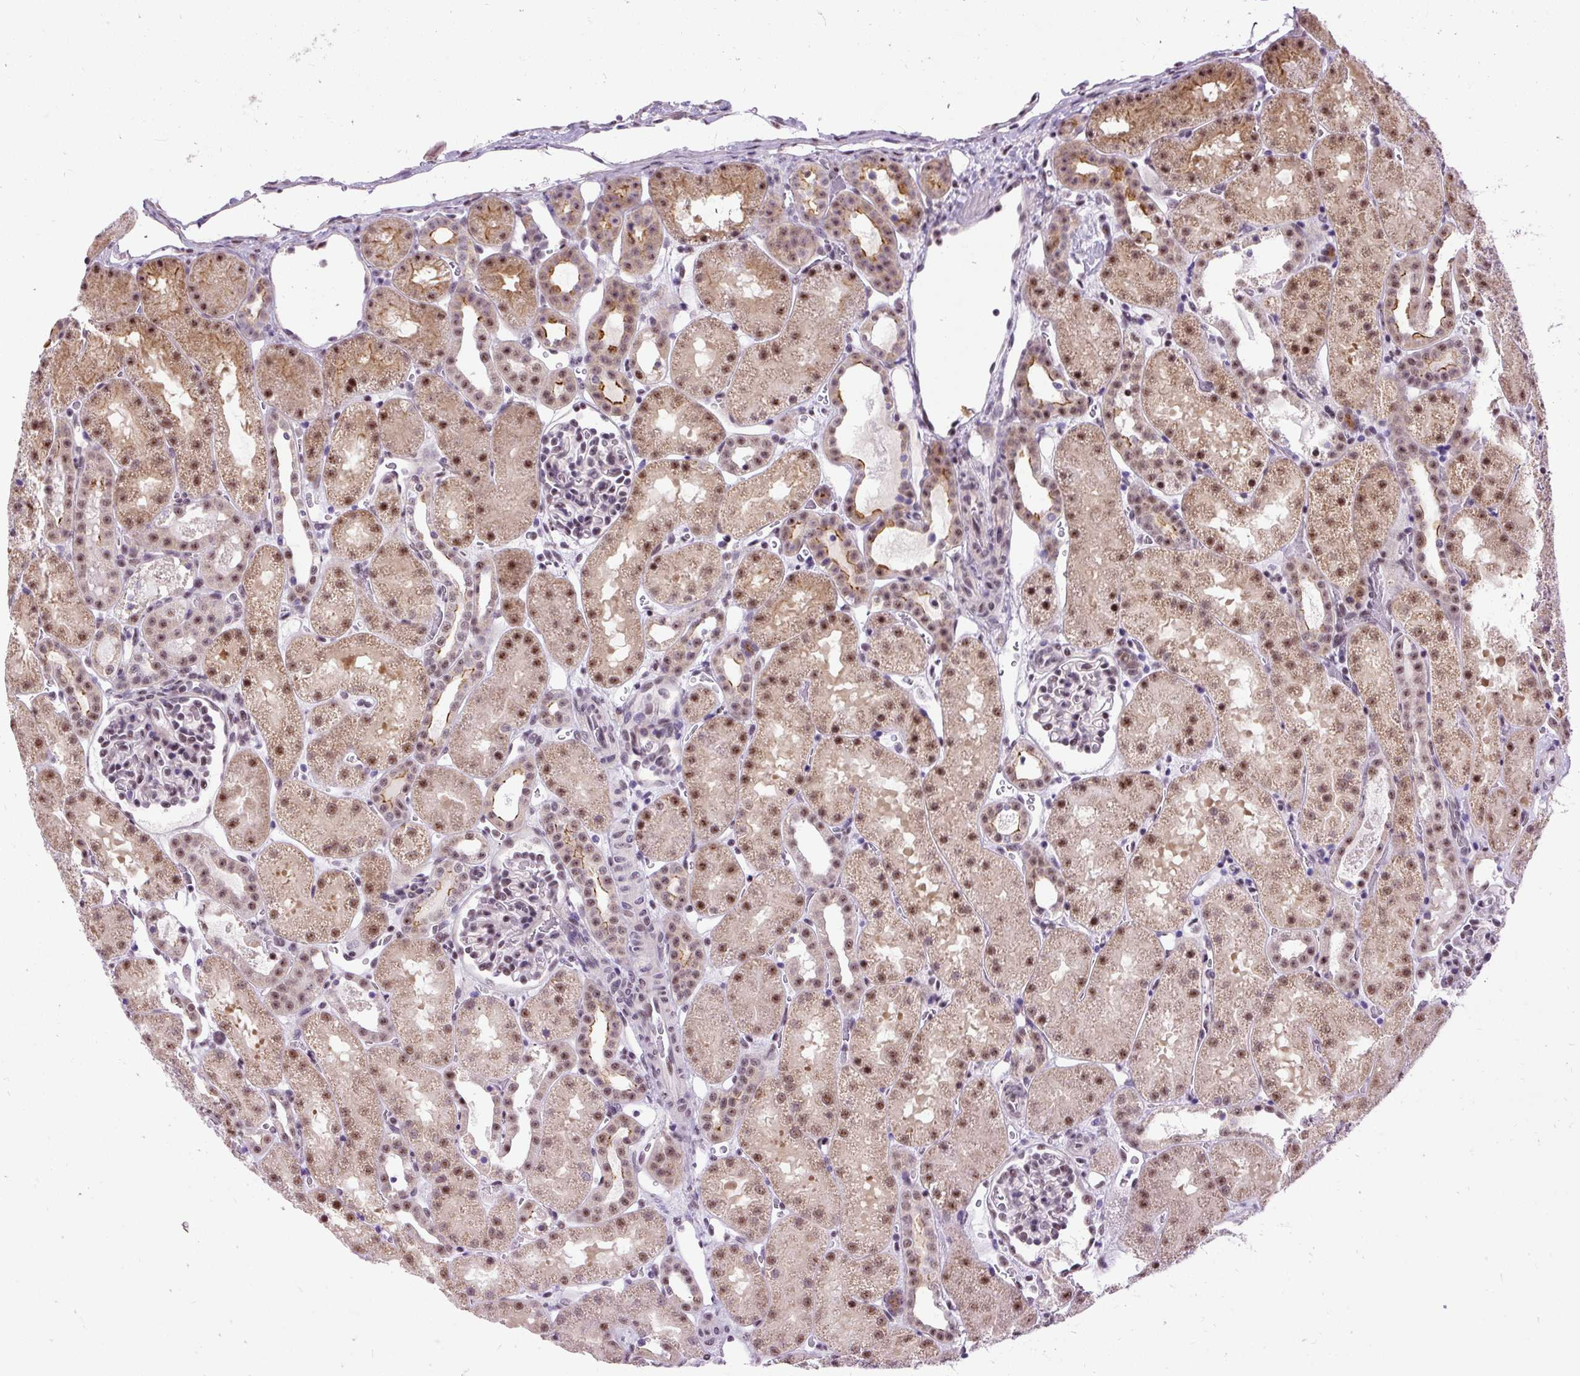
{"staining": {"intensity": "moderate", "quantity": "25%-75%", "location": "nuclear"}, "tissue": "kidney", "cell_type": "Cells in glomeruli", "image_type": "normal", "snomed": [{"axis": "morphology", "description": "Normal tissue, NOS"}, {"axis": "topography", "description": "Kidney"}], "caption": "IHC (DAB (3,3'-diaminobenzidine)) staining of normal human kidney demonstrates moderate nuclear protein expression in approximately 25%-75% of cells in glomeruli.", "gene": "SMC5", "patient": {"sex": "male", "age": 2}}